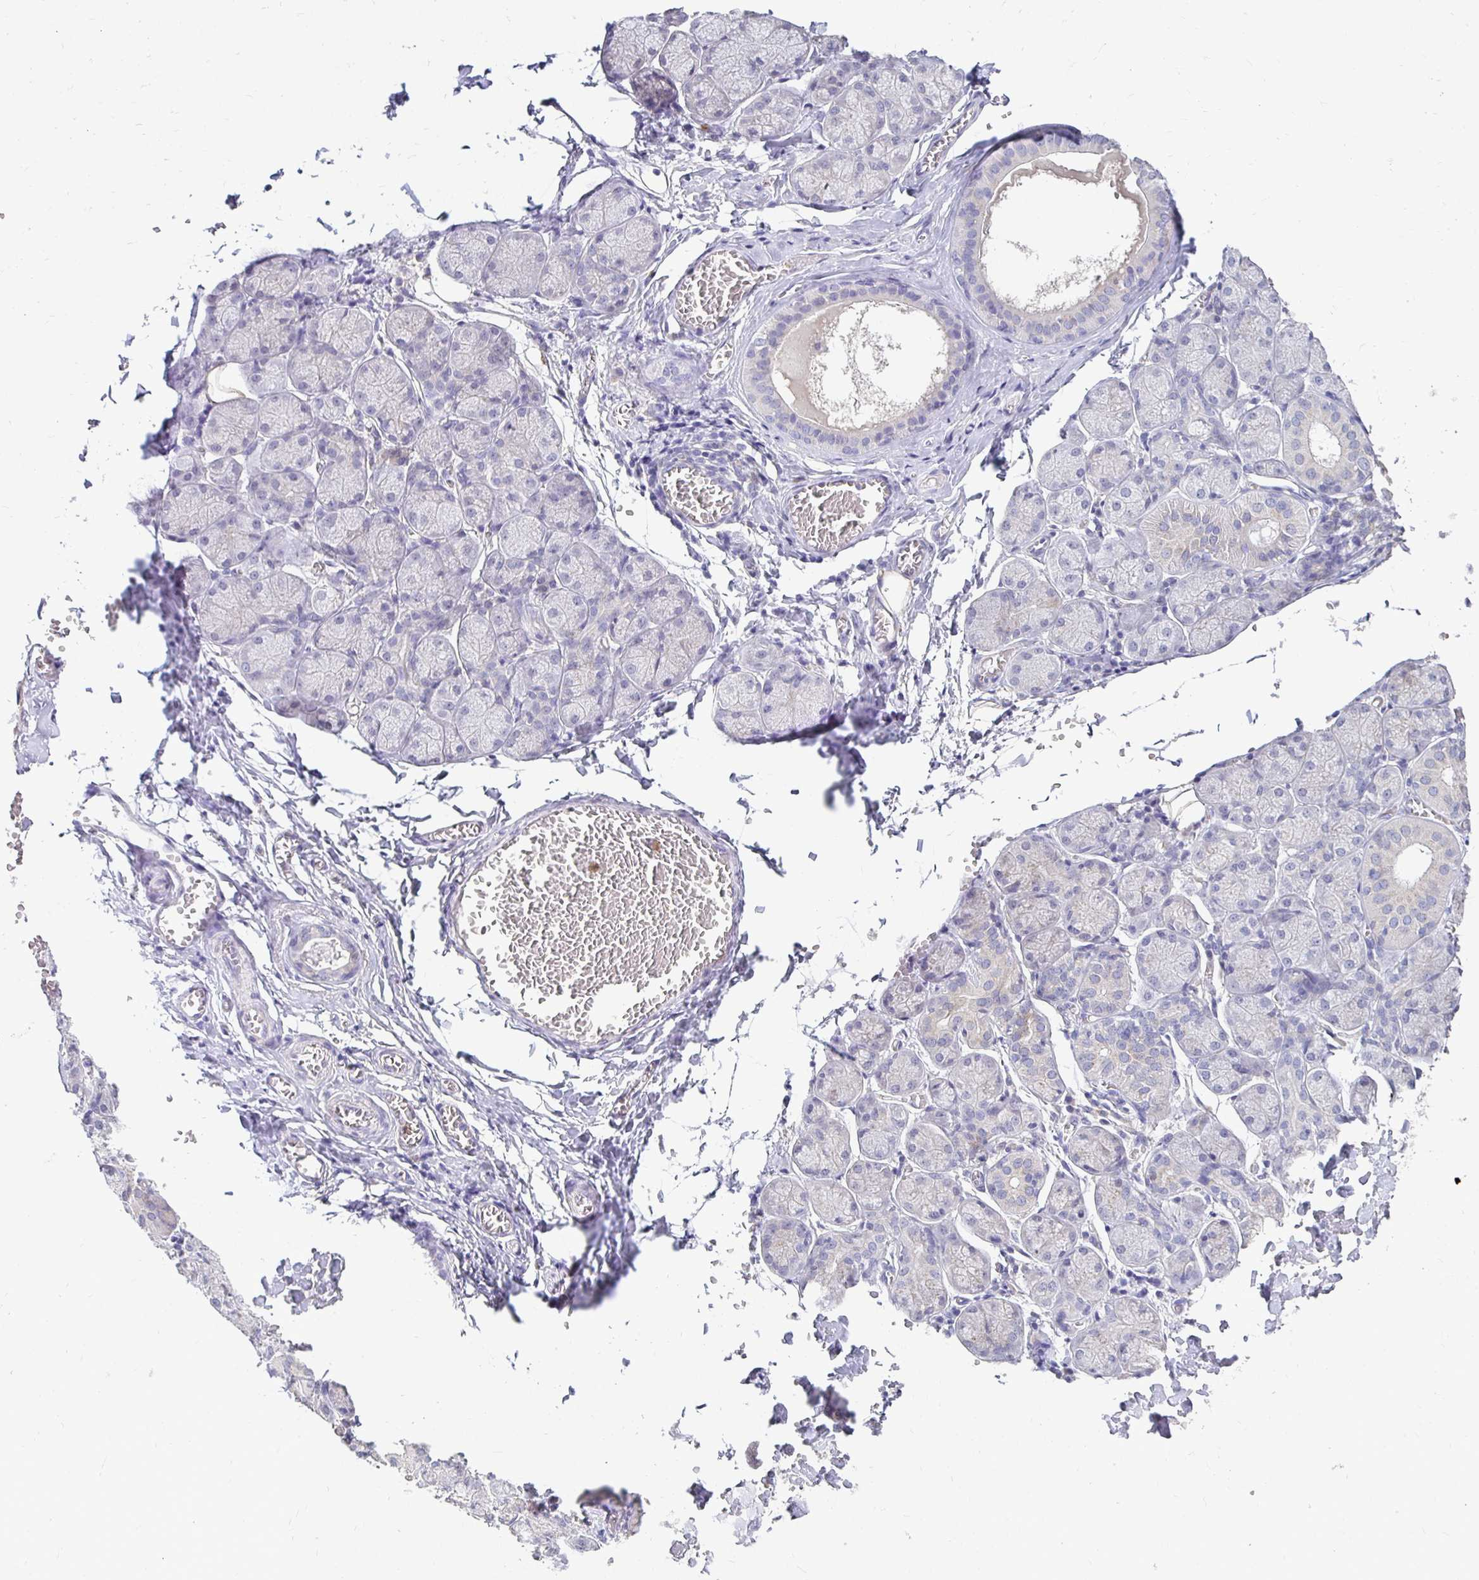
{"staining": {"intensity": "negative", "quantity": "none", "location": "none"}, "tissue": "salivary gland", "cell_type": "Glandular cells", "image_type": "normal", "snomed": [{"axis": "morphology", "description": "Normal tissue, NOS"}, {"axis": "topography", "description": "Salivary gland"}], "caption": "Immunohistochemical staining of benign salivary gland exhibits no significant positivity in glandular cells.", "gene": "GK2", "patient": {"sex": "female", "age": 24}}